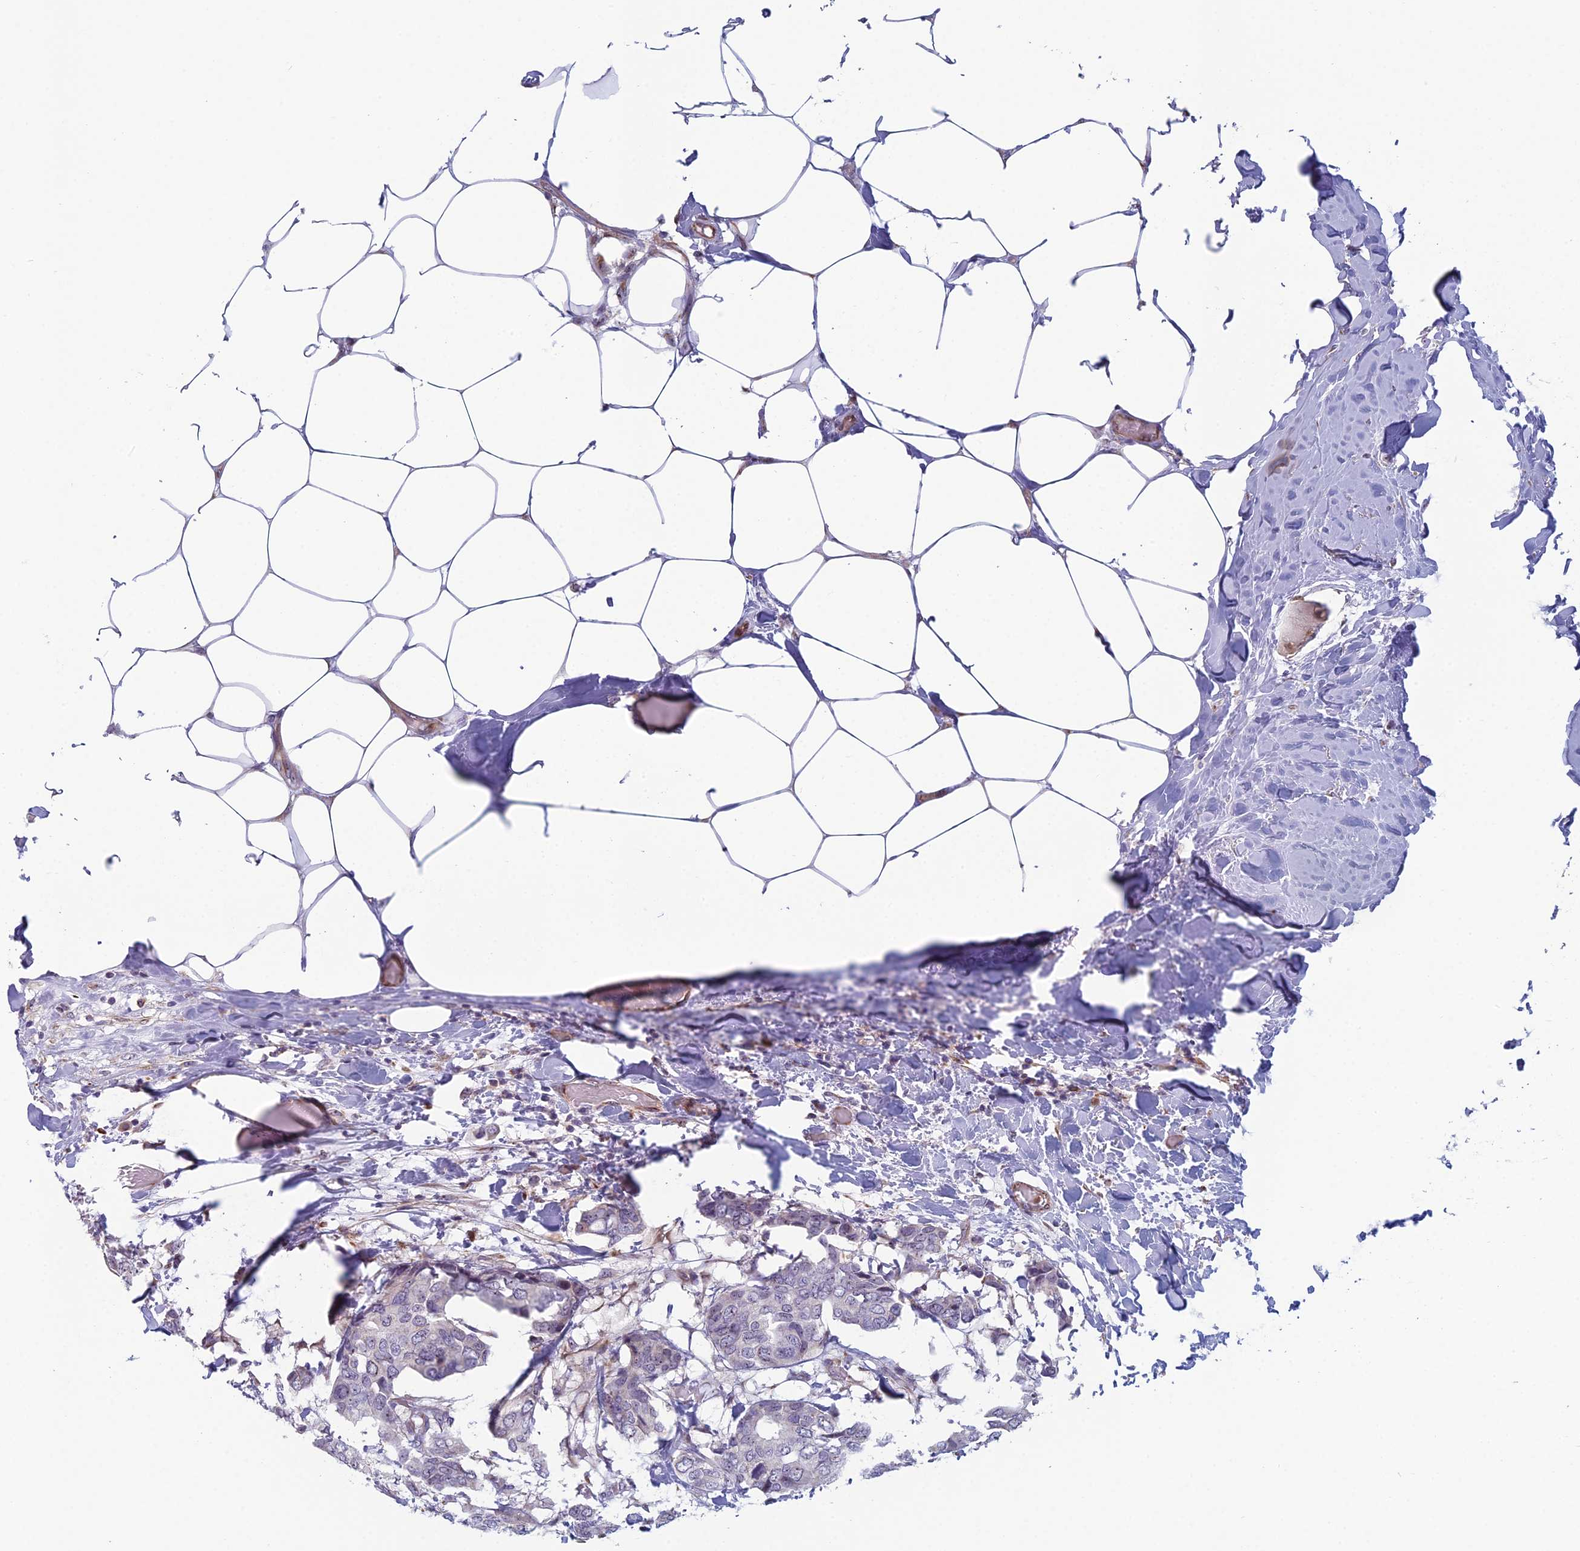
{"staining": {"intensity": "negative", "quantity": "none", "location": "none"}, "tissue": "breast cancer", "cell_type": "Tumor cells", "image_type": "cancer", "snomed": [{"axis": "morphology", "description": "Duct carcinoma"}, {"axis": "topography", "description": "Breast"}], "caption": "Immunohistochemistry (IHC) photomicrograph of breast cancer (intraductal carcinoma) stained for a protein (brown), which displays no positivity in tumor cells.", "gene": "NOC2L", "patient": {"sex": "female", "age": 75}}